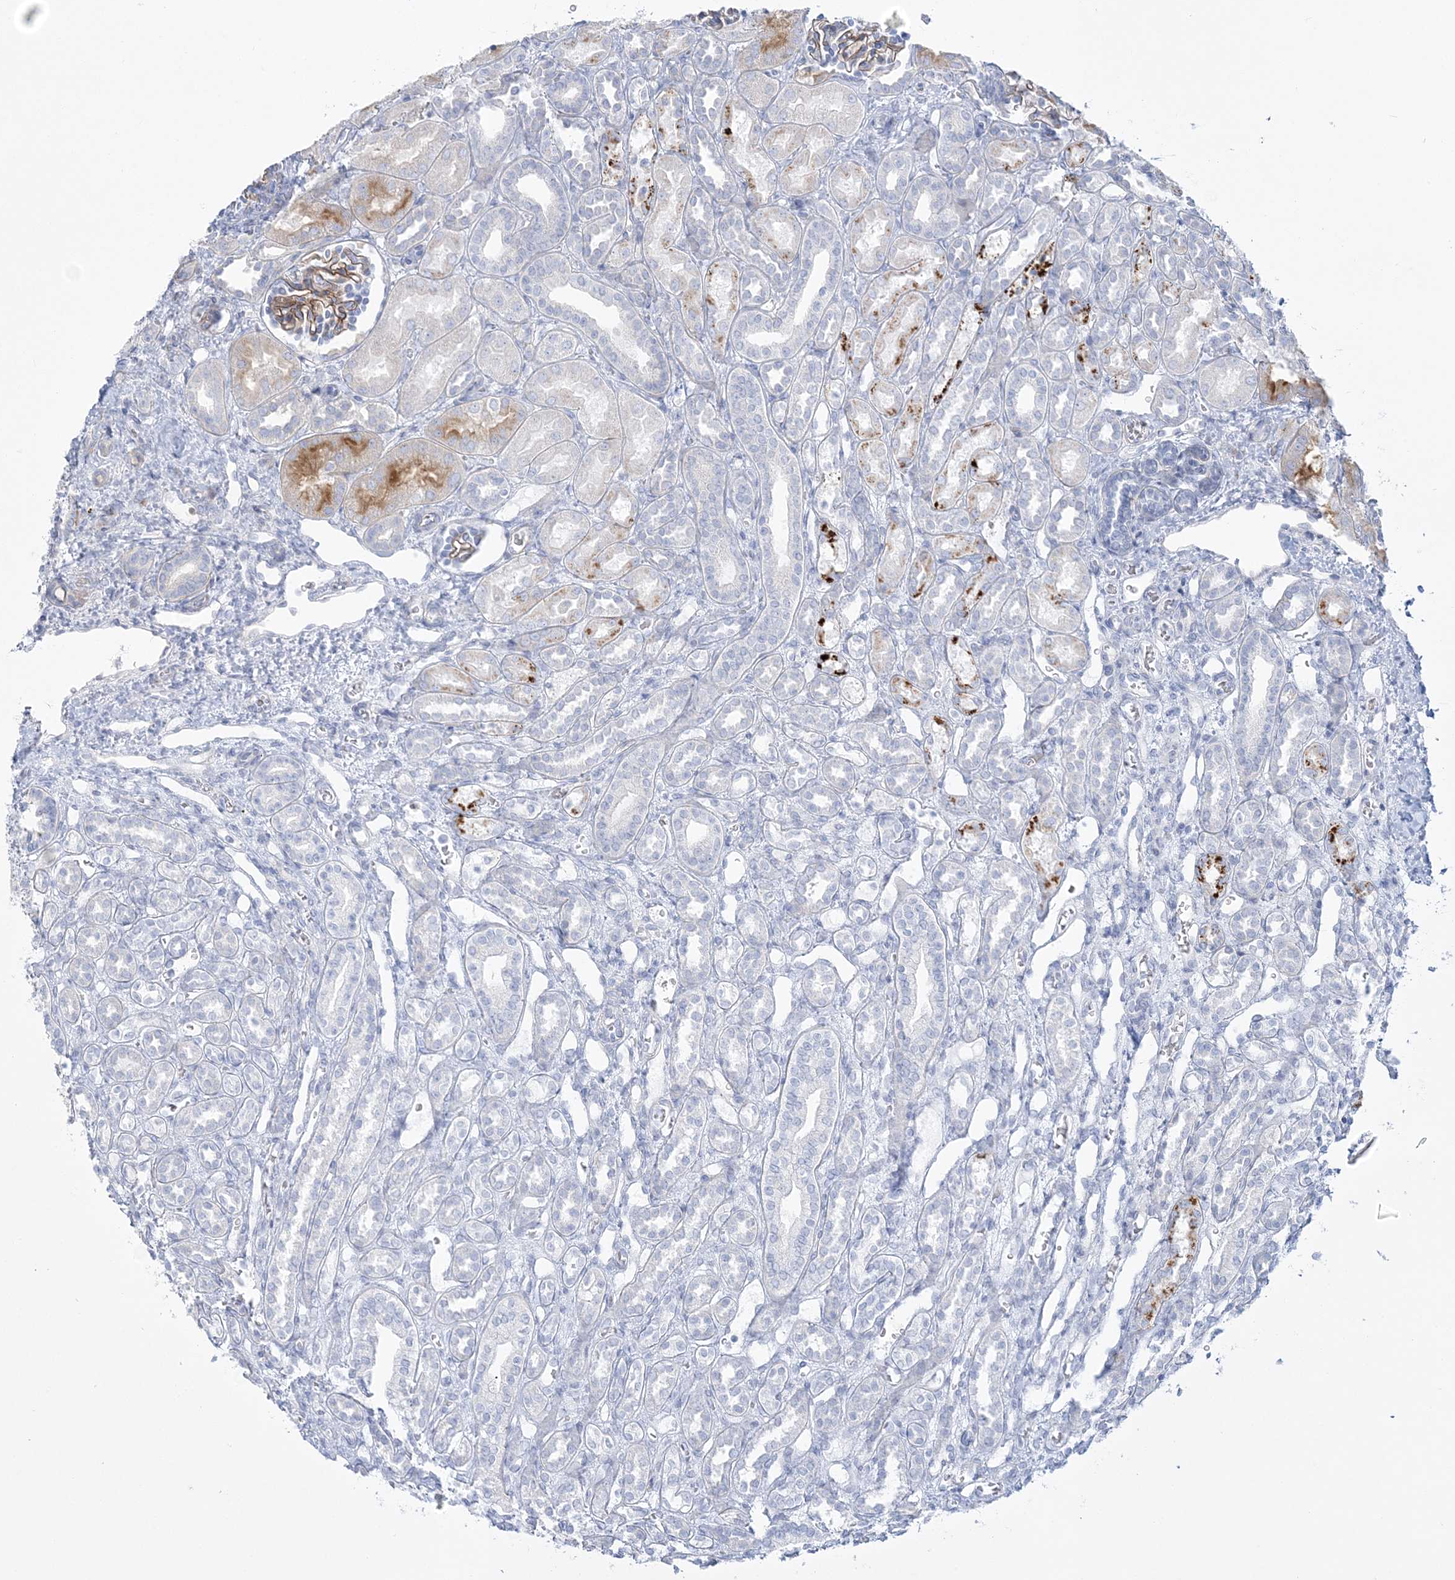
{"staining": {"intensity": "strong", "quantity": "25%-75%", "location": "cytoplasmic/membranous"}, "tissue": "kidney", "cell_type": "Cells in glomeruli", "image_type": "normal", "snomed": [{"axis": "morphology", "description": "Normal tissue, NOS"}, {"axis": "morphology", "description": "Neoplasm, malignant, NOS"}, {"axis": "topography", "description": "Kidney"}], "caption": "DAB (3,3'-diaminobenzidine) immunohistochemical staining of benign kidney shows strong cytoplasmic/membranous protein expression in approximately 25%-75% of cells in glomeruli.", "gene": "ADGB", "patient": {"sex": "female", "age": 1}}